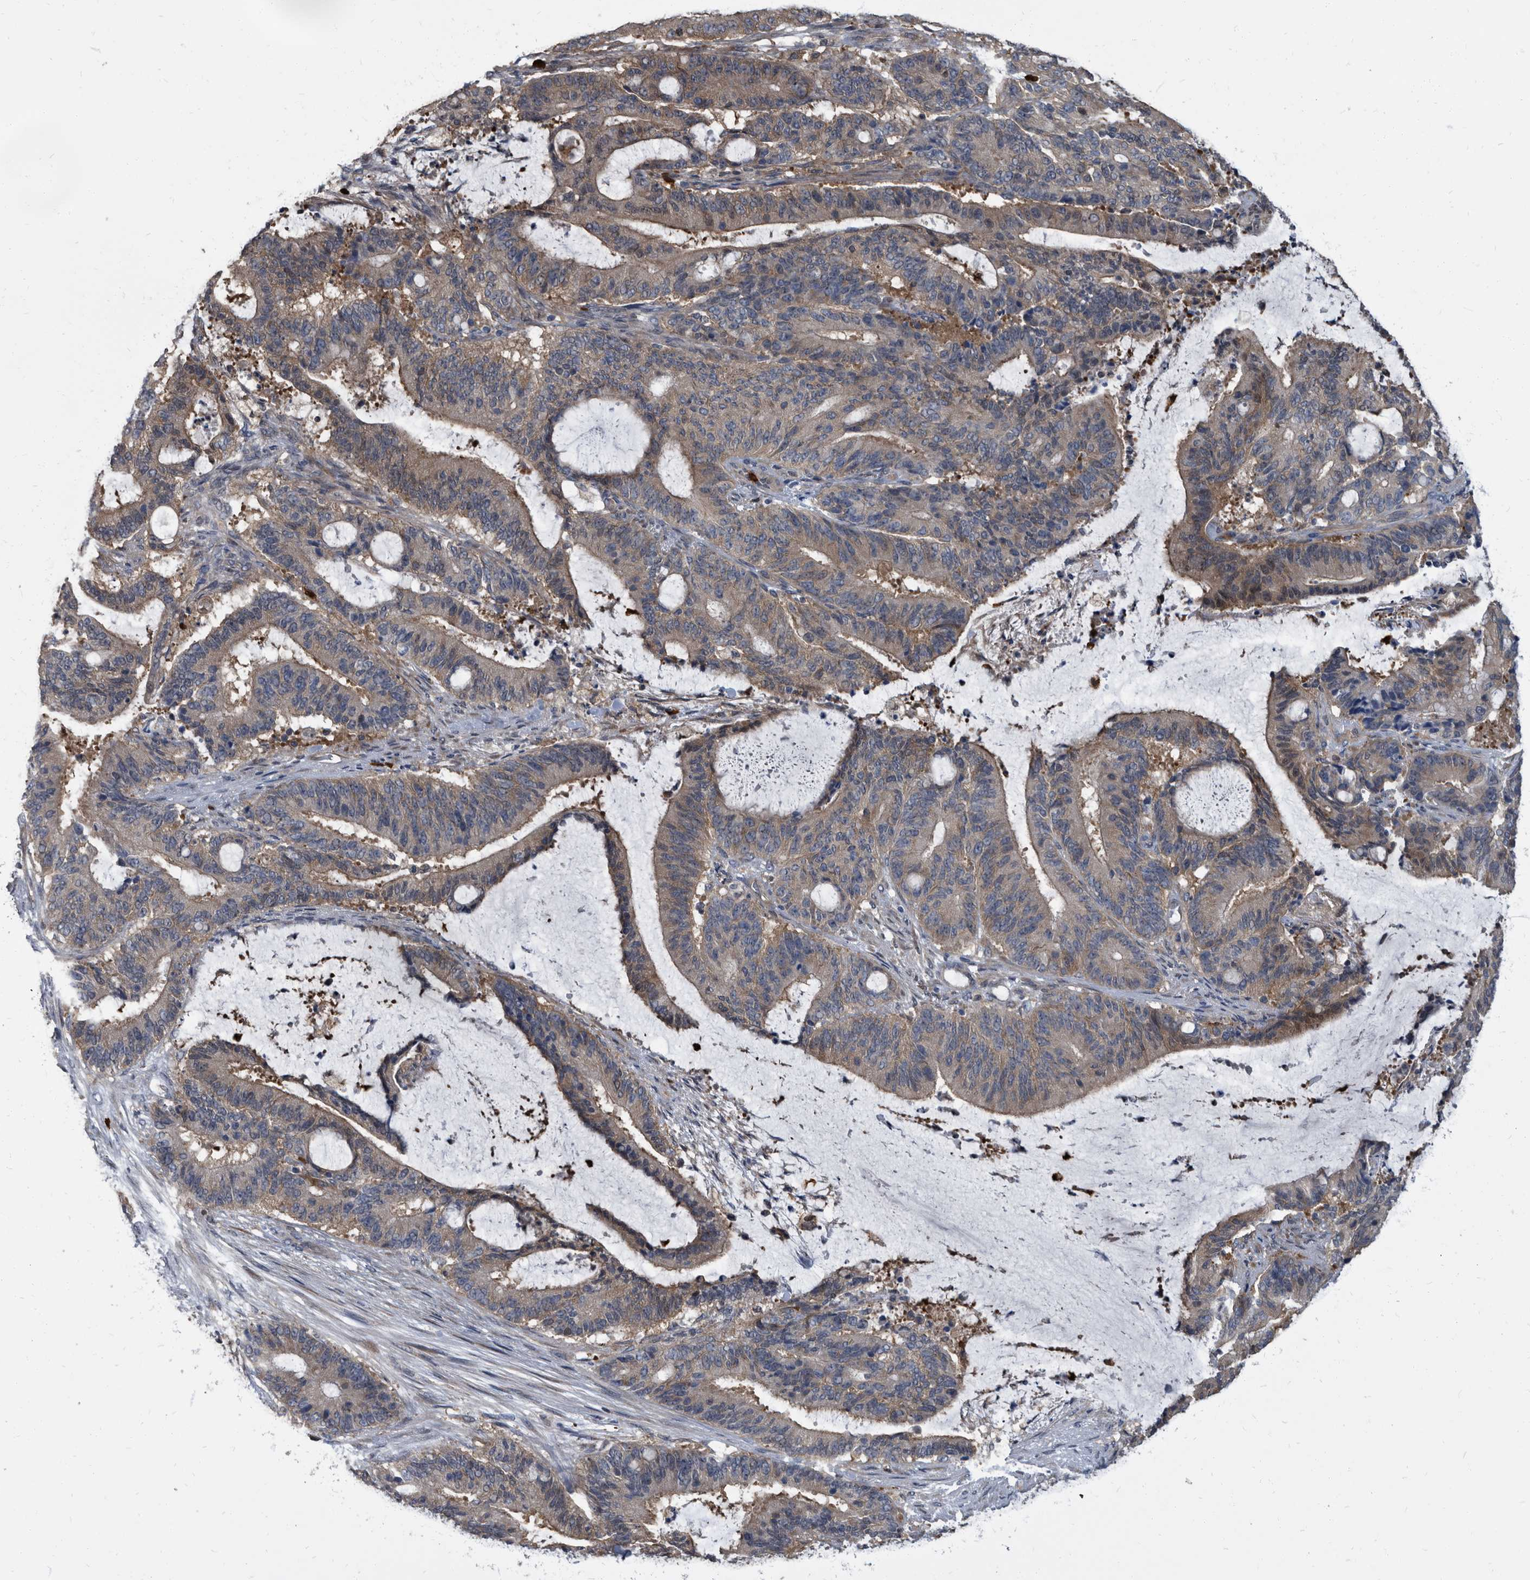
{"staining": {"intensity": "moderate", "quantity": ">75%", "location": "cytoplasmic/membranous"}, "tissue": "liver cancer", "cell_type": "Tumor cells", "image_type": "cancer", "snomed": [{"axis": "morphology", "description": "Normal tissue, NOS"}, {"axis": "morphology", "description": "Cholangiocarcinoma"}, {"axis": "topography", "description": "Liver"}, {"axis": "topography", "description": "Peripheral nerve tissue"}], "caption": "A histopathology image of liver cancer stained for a protein shows moderate cytoplasmic/membranous brown staining in tumor cells.", "gene": "CDV3", "patient": {"sex": "female", "age": 73}}